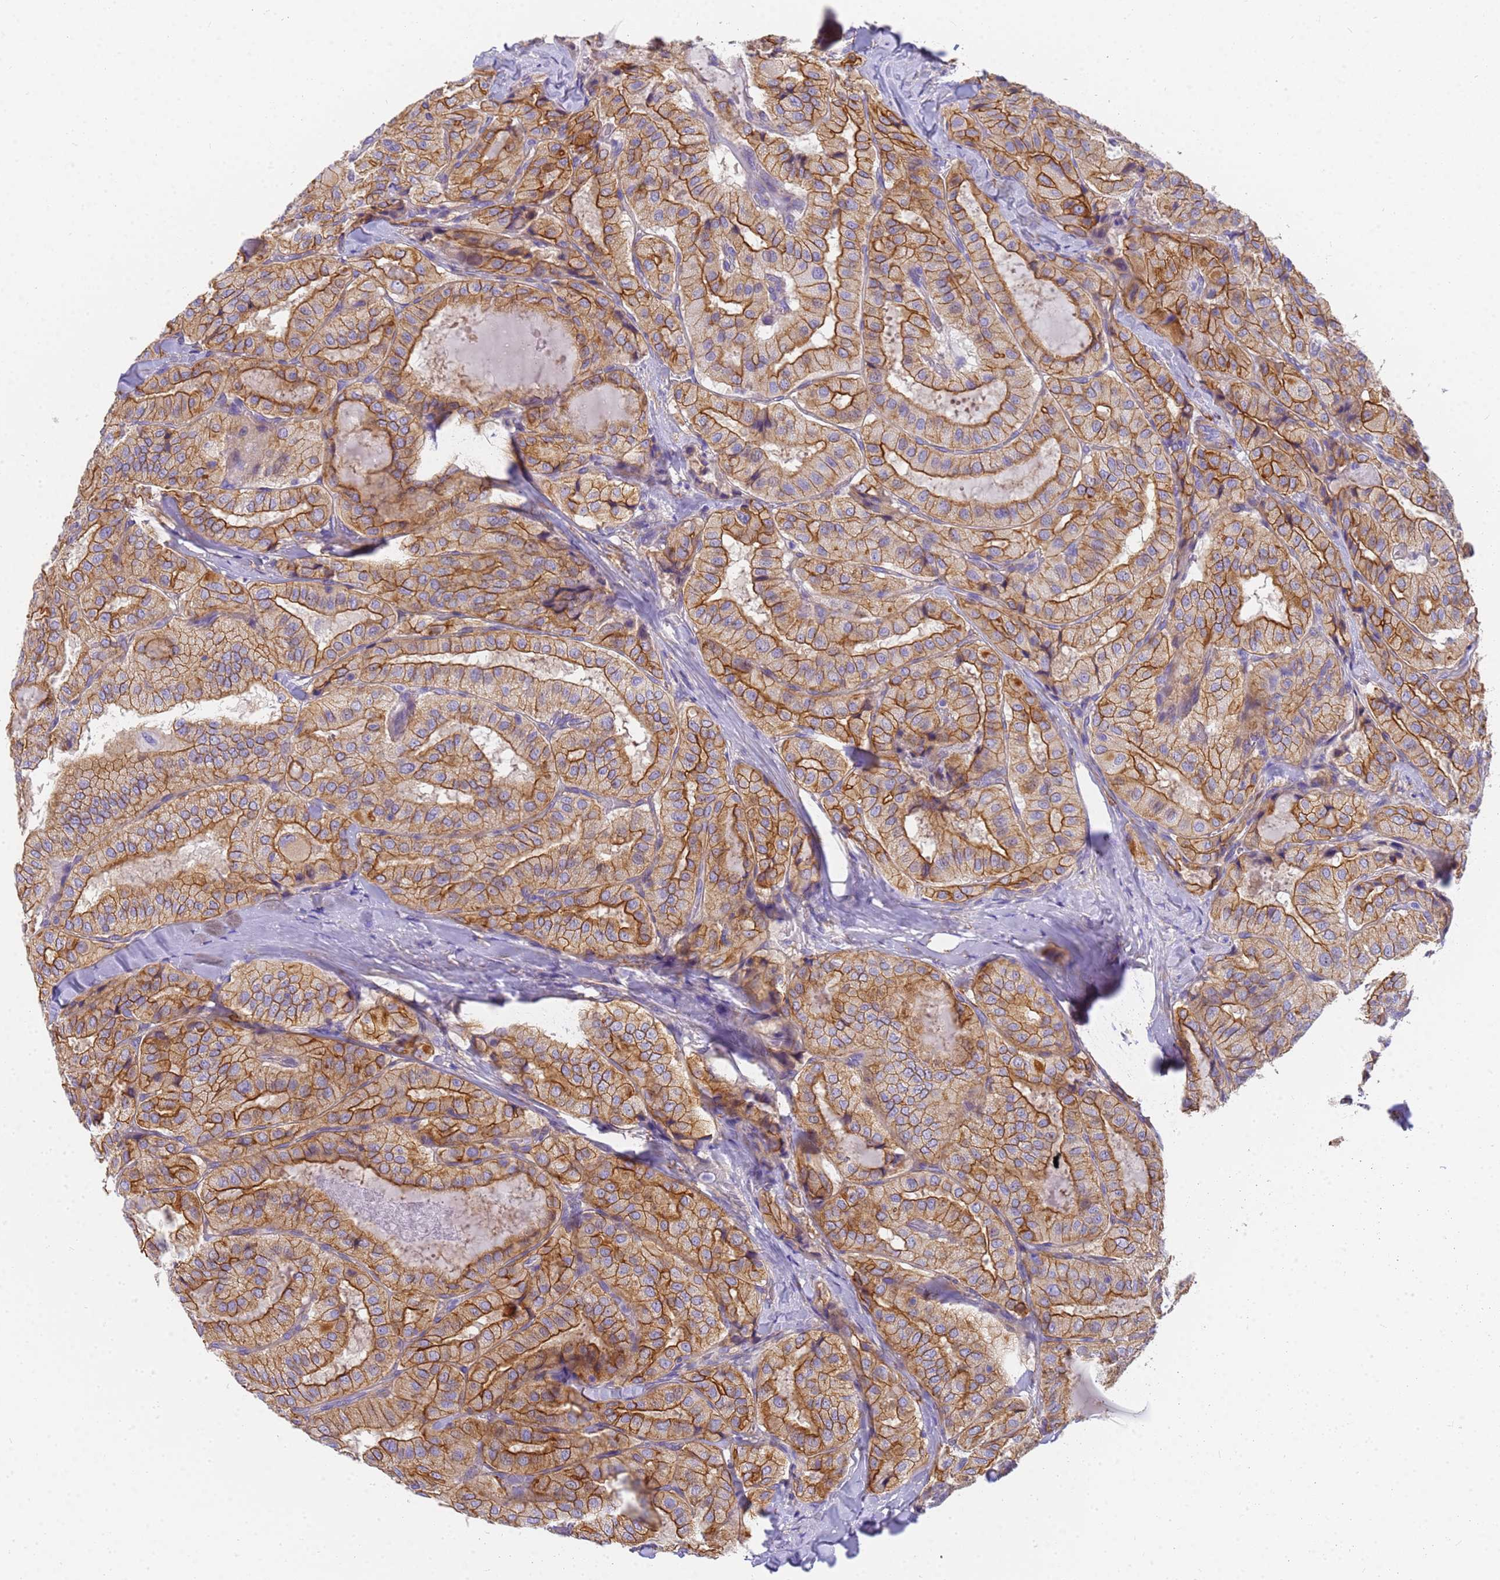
{"staining": {"intensity": "moderate", "quantity": ">75%", "location": "cytoplasmic/membranous"}, "tissue": "thyroid cancer", "cell_type": "Tumor cells", "image_type": "cancer", "snomed": [{"axis": "morphology", "description": "Normal tissue, NOS"}, {"axis": "morphology", "description": "Papillary adenocarcinoma, NOS"}, {"axis": "topography", "description": "Thyroid gland"}], "caption": "Moderate cytoplasmic/membranous staining for a protein is present in approximately >75% of tumor cells of thyroid papillary adenocarcinoma using IHC.", "gene": "MVB12A", "patient": {"sex": "female", "age": 59}}